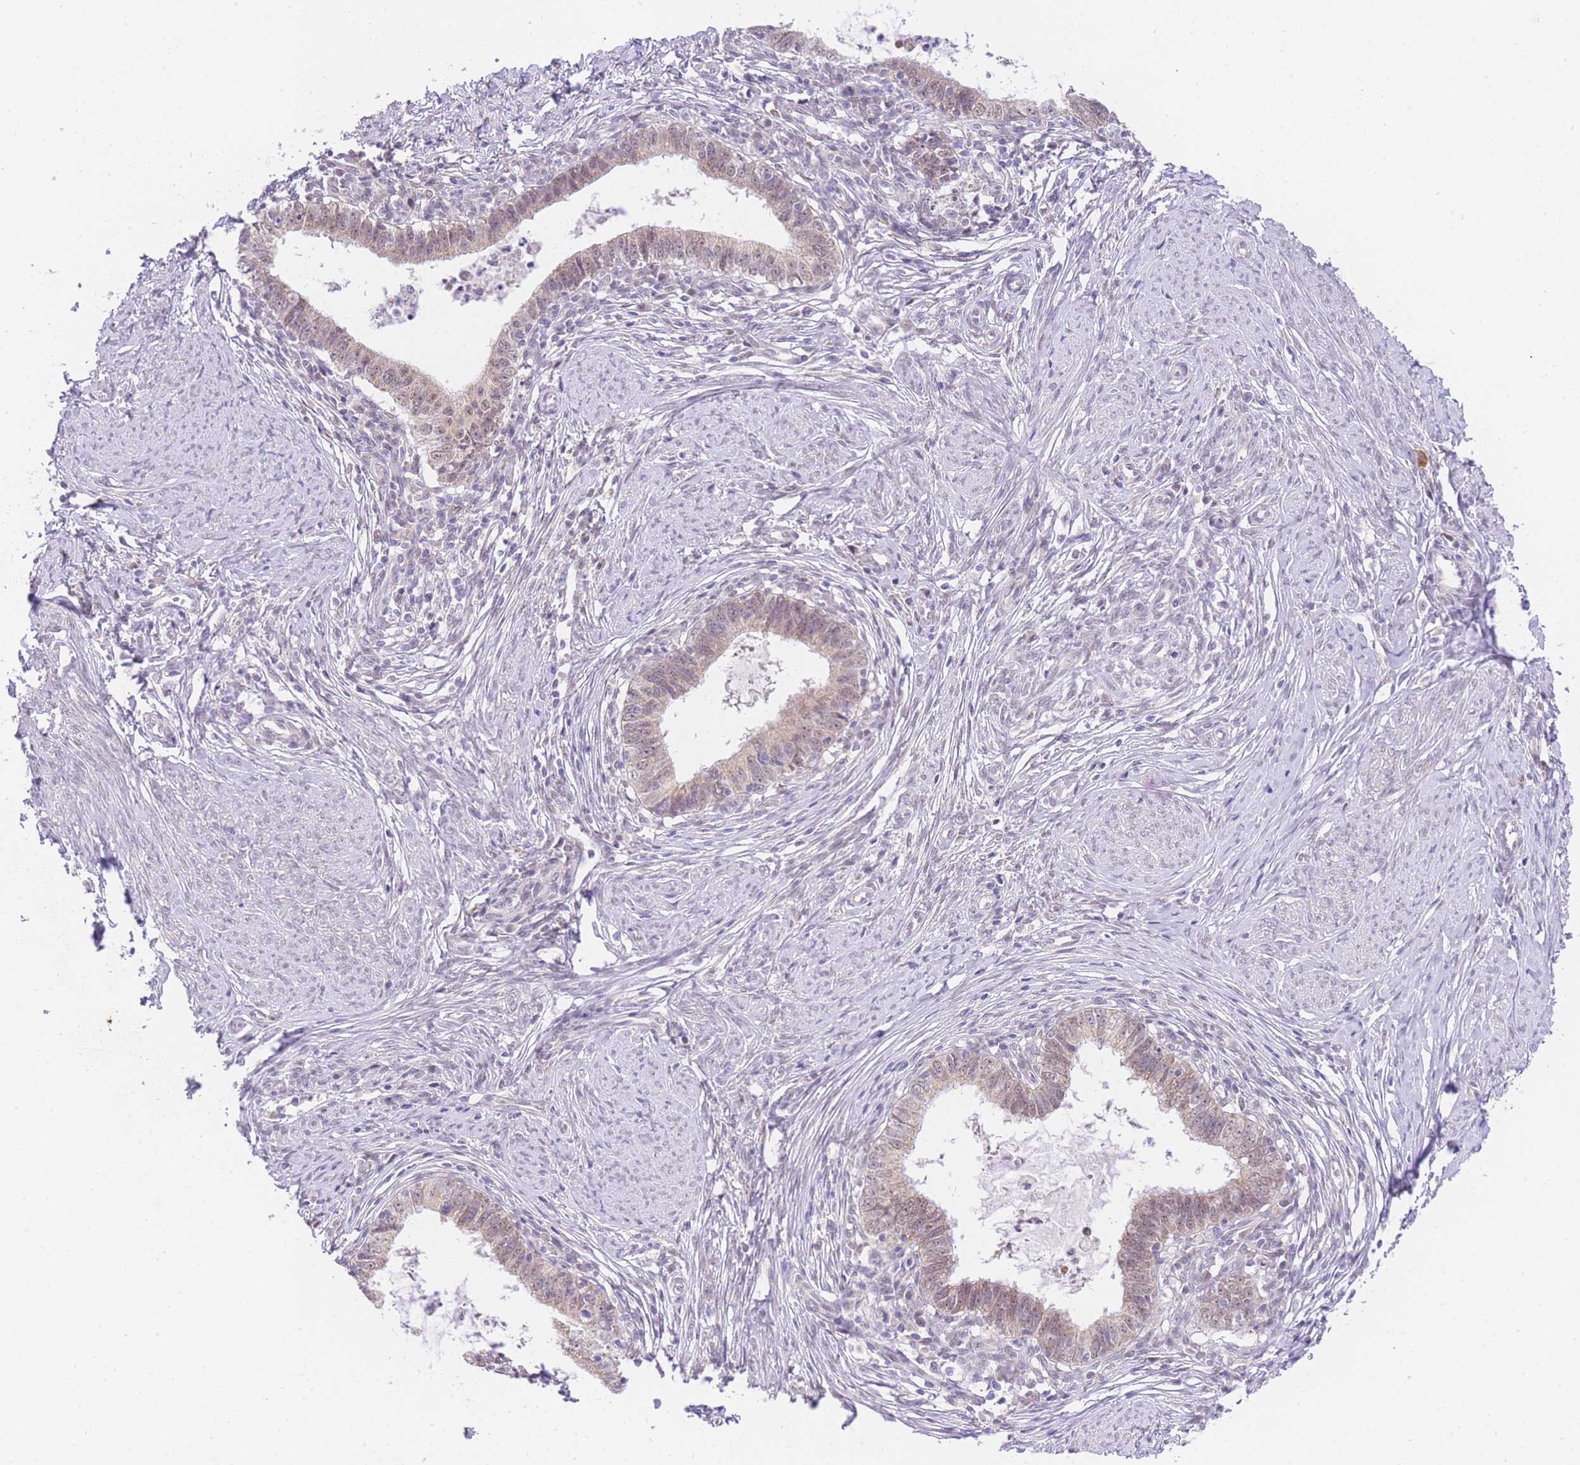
{"staining": {"intensity": "weak", "quantity": ">75%", "location": "cytoplasmic/membranous,nuclear"}, "tissue": "cervical cancer", "cell_type": "Tumor cells", "image_type": "cancer", "snomed": [{"axis": "morphology", "description": "Adenocarcinoma, NOS"}, {"axis": "topography", "description": "Cervix"}], "caption": "High-power microscopy captured an IHC photomicrograph of cervical cancer, revealing weak cytoplasmic/membranous and nuclear staining in about >75% of tumor cells. (IHC, brightfield microscopy, high magnification).", "gene": "UBXN7", "patient": {"sex": "female", "age": 36}}